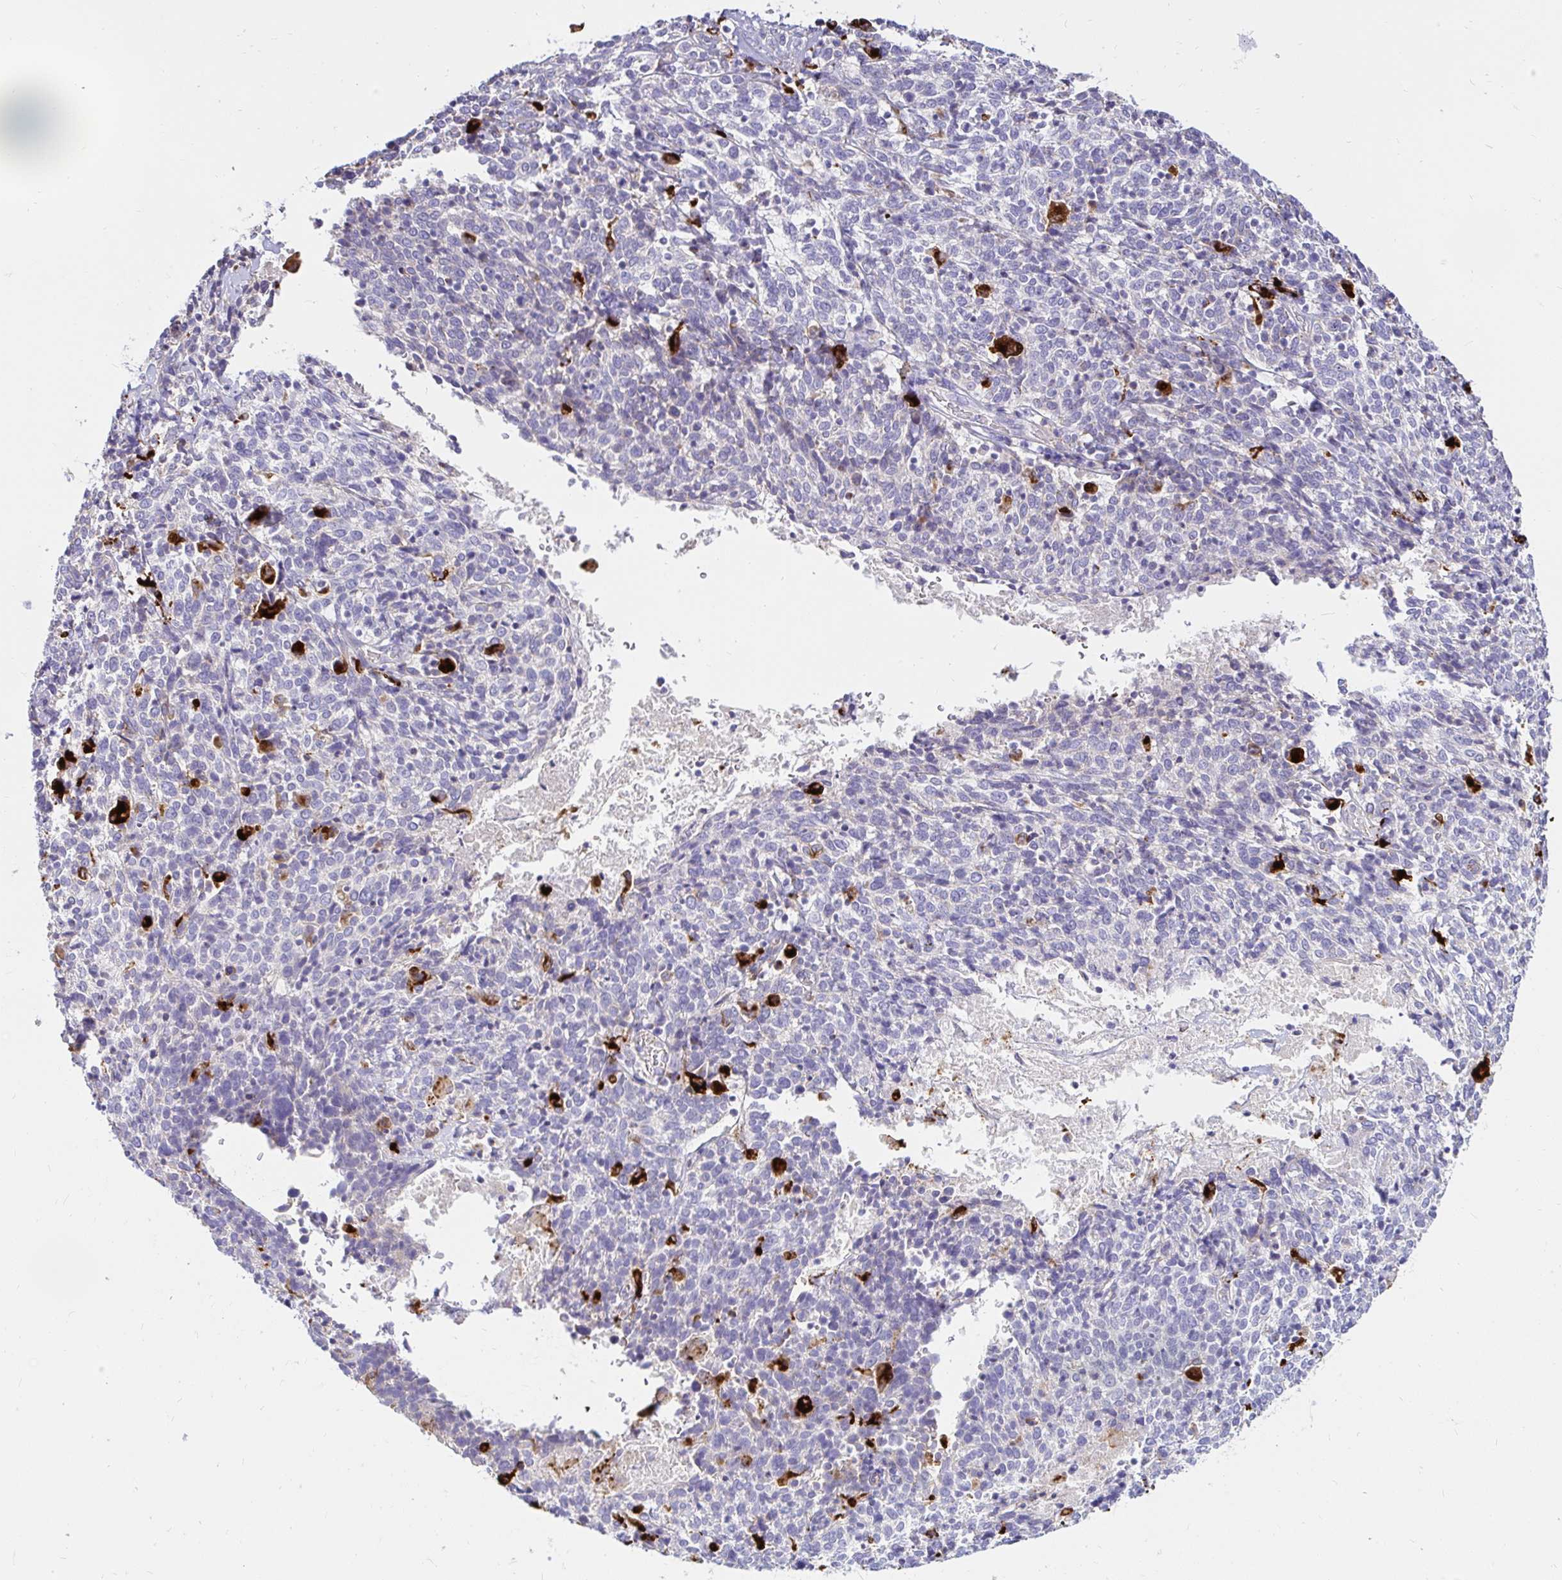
{"staining": {"intensity": "negative", "quantity": "none", "location": "none"}, "tissue": "cervical cancer", "cell_type": "Tumor cells", "image_type": "cancer", "snomed": [{"axis": "morphology", "description": "Squamous cell carcinoma, NOS"}, {"axis": "topography", "description": "Cervix"}], "caption": "Human cervical cancer (squamous cell carcinoma) stained for a protein using immunohistochemistry reveals no expression in tumor cells.", "gene": "FUCA1", "patient": {"sex": "female", "age": 46}}